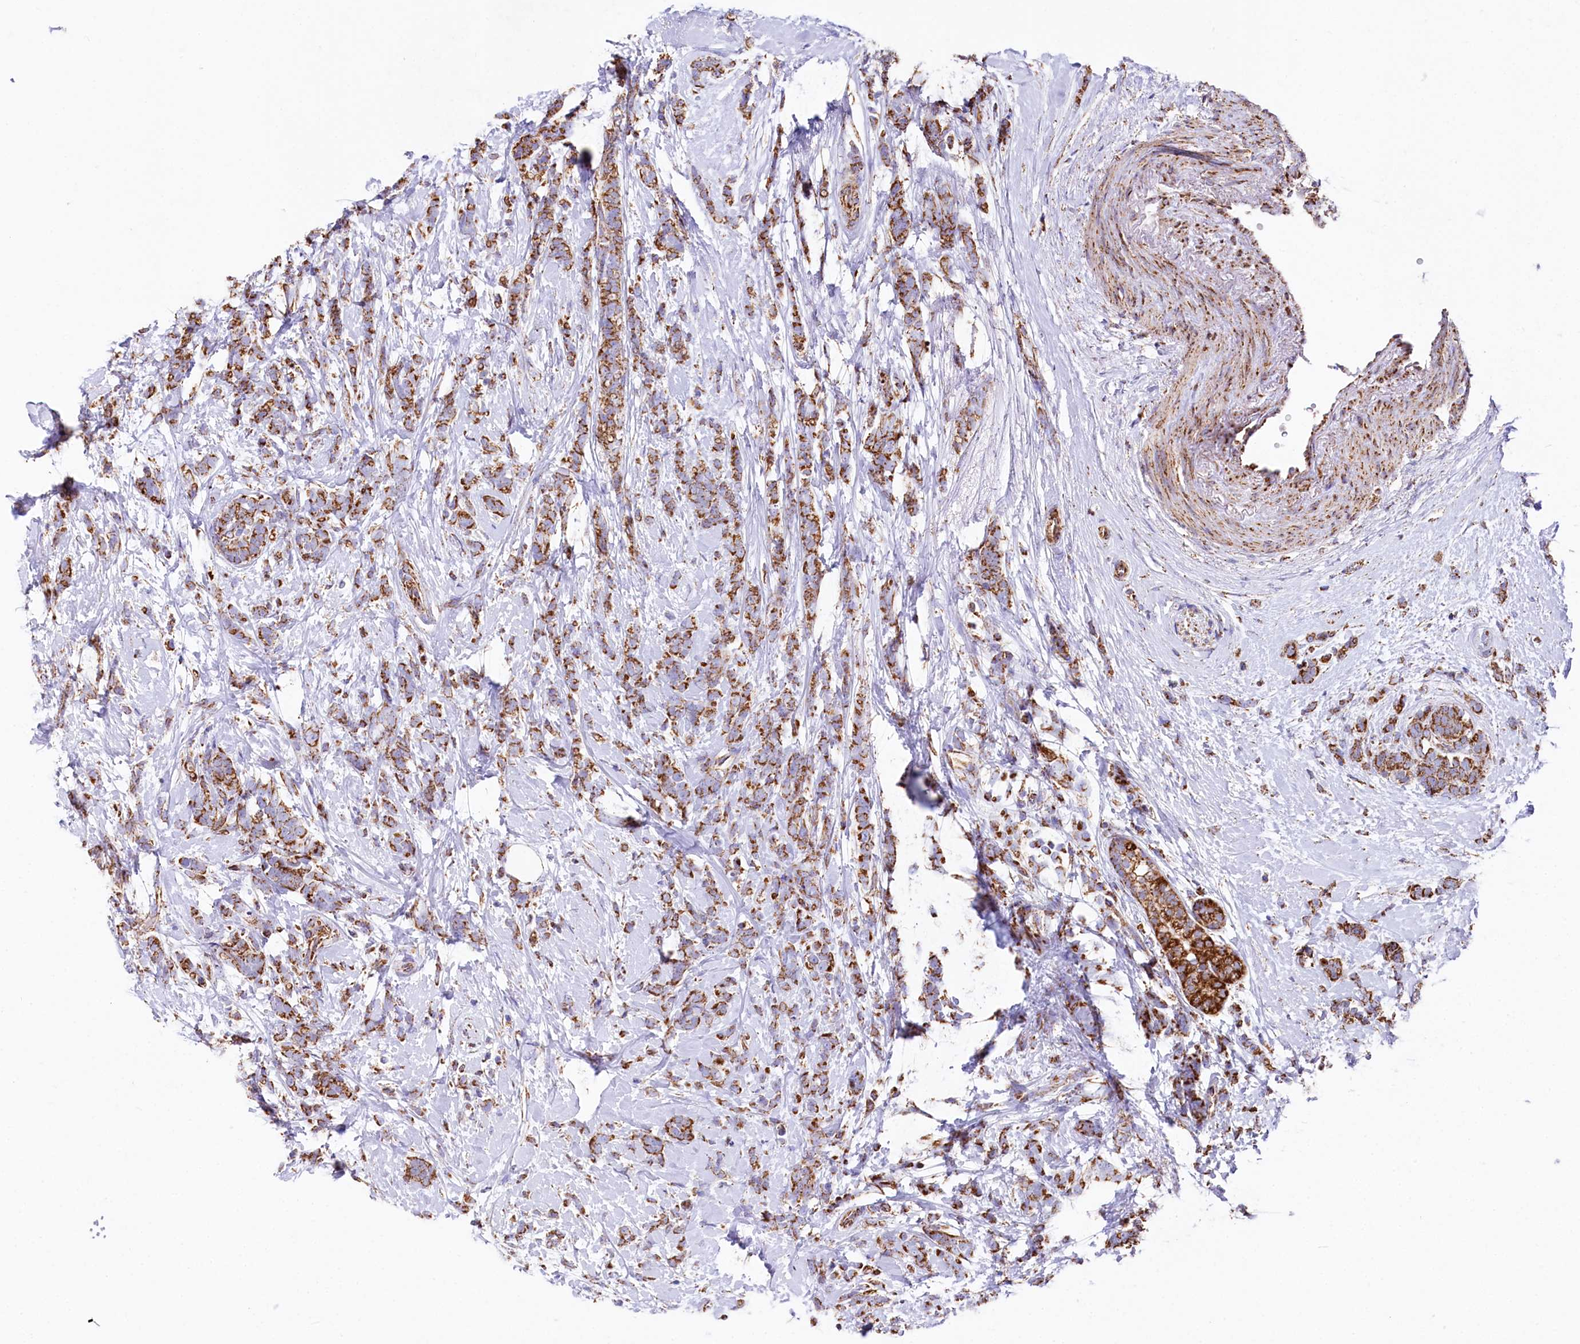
{"staining": {"intensity": "moderate", "quantity": ">75%", "location": "cytoplasmic/membranous"}, "tissue": "breast cancer", "cell_type": "Tumor cells", "image_type": "cancer", "snomed": [{"axis": "morphology", "description": "Lobular carcinoma"}, {"axis": "topography", "description": "Breast"}], "caption": "Immunohistochemical staining of human breast lobular carcinoma shows medium levels of moderate cytoplasmic/membranous protein expression in approximately >75% of tumor cells.", "gene": "APLP2", "patient": {"sex": "female", "age": 58}}